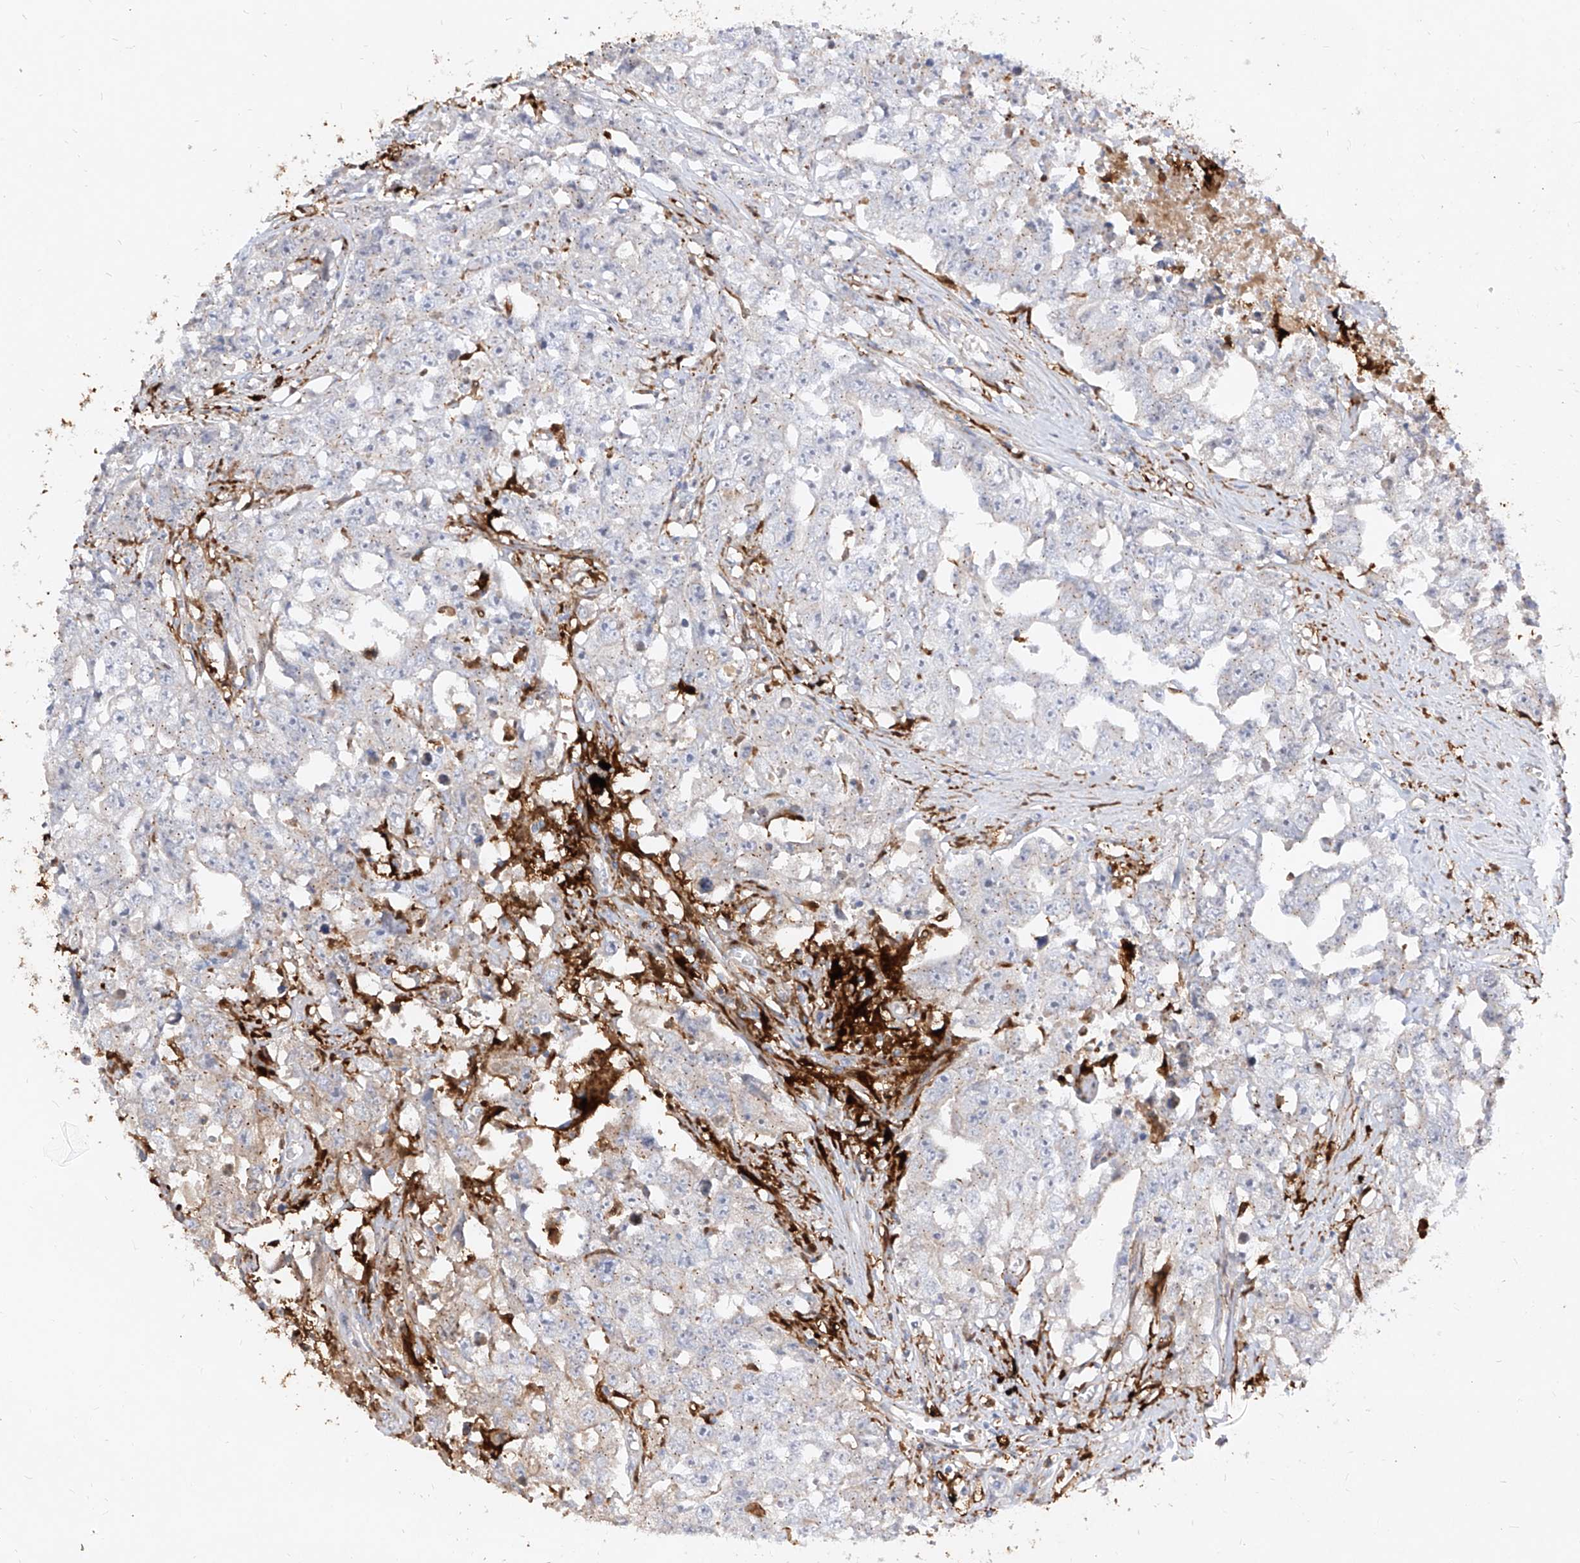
{"staining": {"intensity": "negative", "quantity": "none", "location": "none"}, "tissue": "testis cancer", "cell_type": "Tumor cells", "image_type": "cancer", "snomed": [{"axis": "morphology", "description": "Seminoma, NOS"}, {"axis": "morphology", "description": "Carcinoma, Embryonal, NOS"}, {"axis": "topography", "description": "Testis"}], "caption": "Testis cancer (embryonal carcinoma) stained for a protein using immunohistochemistry (IHC) displays no staining tumor cells.", "gene": "KYNU", "patient": {"sex": "male", "age": 43}}